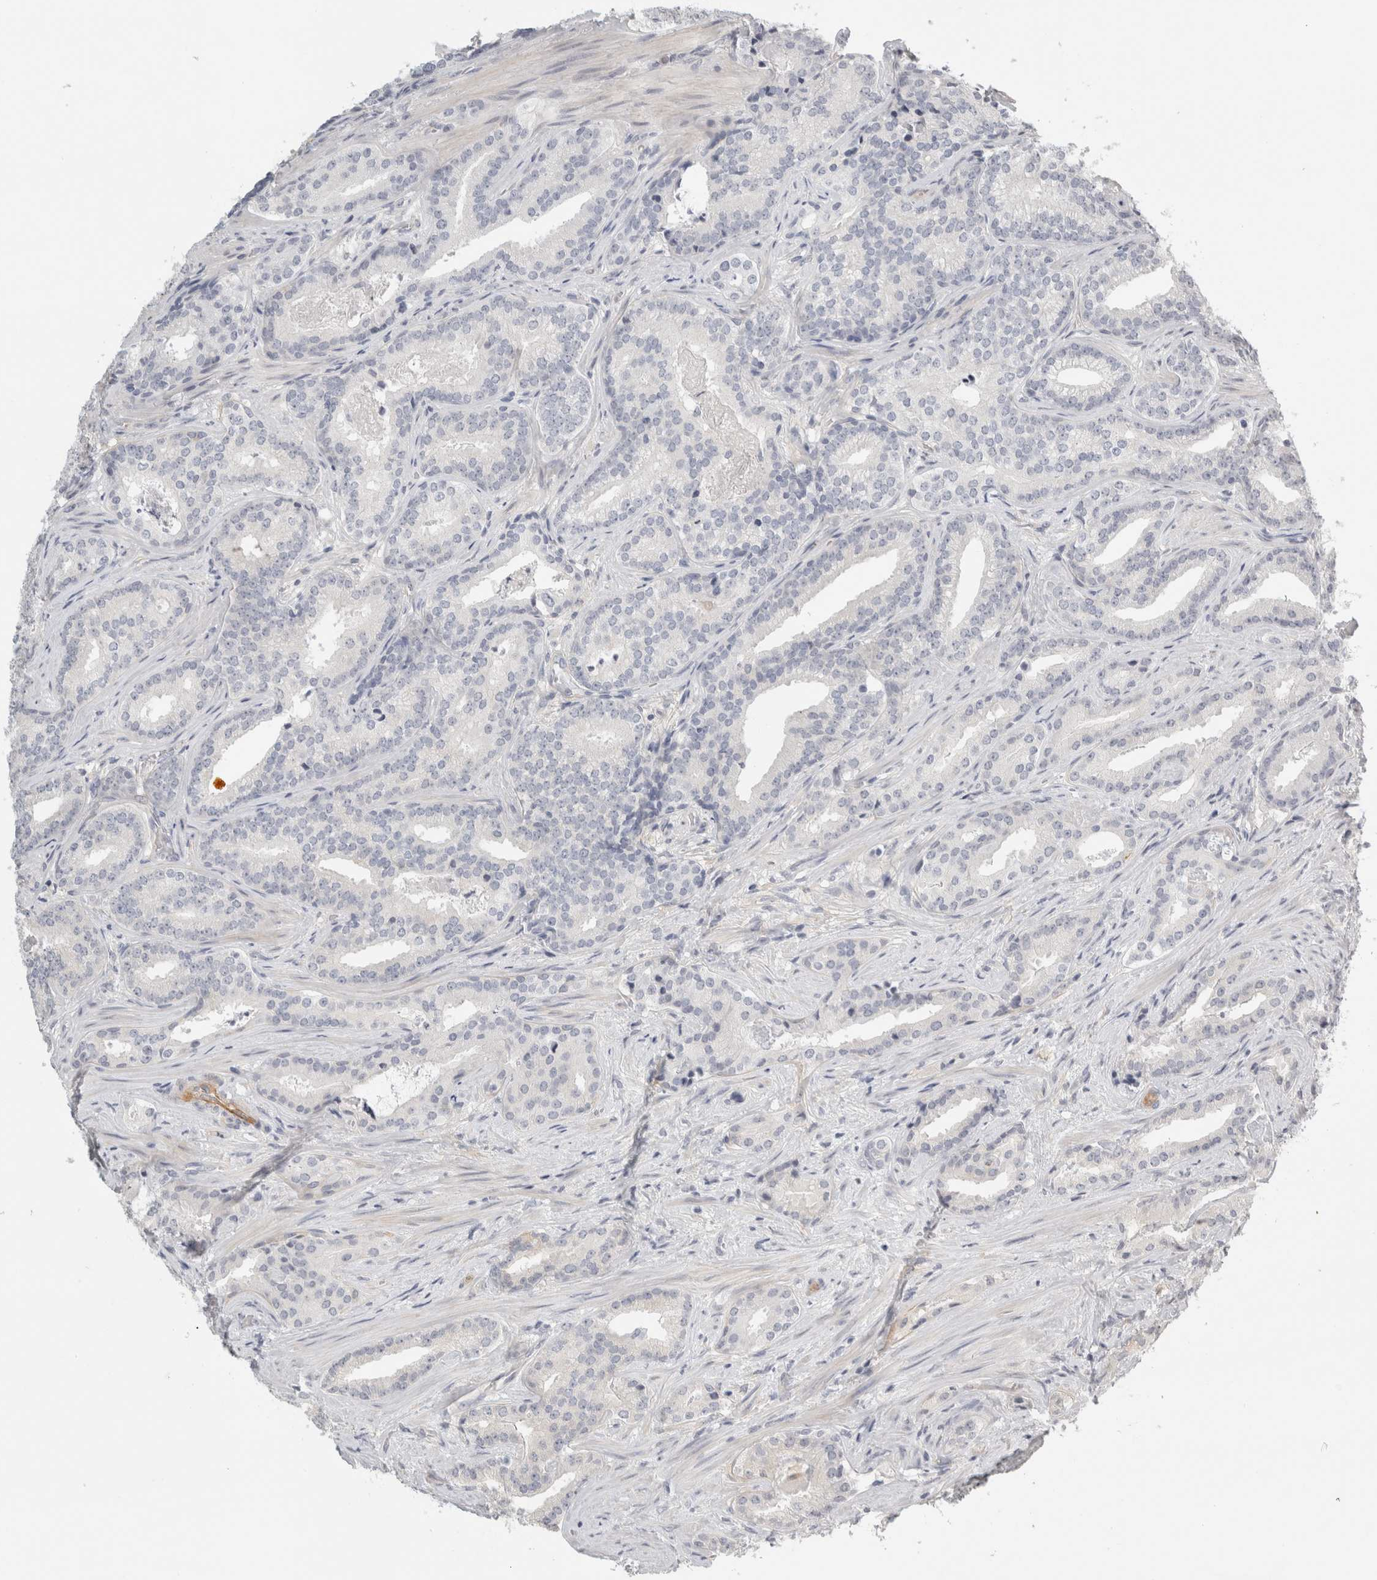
{"staining": {"intensity": "negative", "quantity": "none", "location": "none"}, "tissue": "prostate cancer", "cell_type": "Tumor cells", "image_type": "cancer", "snomed": [{"axis": "morphology", "description": "Adenocarcinoma, Low grade"}, {"axis": "topography", "description": "Prostate"}], "caption": "A high-resolution micrograph shows immunohistochemistry (IHC) staining of low-grade adenocarcinoma (prostate), which demonstrates no significant positivity in tumor cells. Brightfield microscopy of IHC stained with DAB (3,3'-diaminobenzidine) (brown) and hematoxylin (blue), captured at high magnification.", "gene": "FBLIM1", "patient": {"sex": "male", "age": 67}}